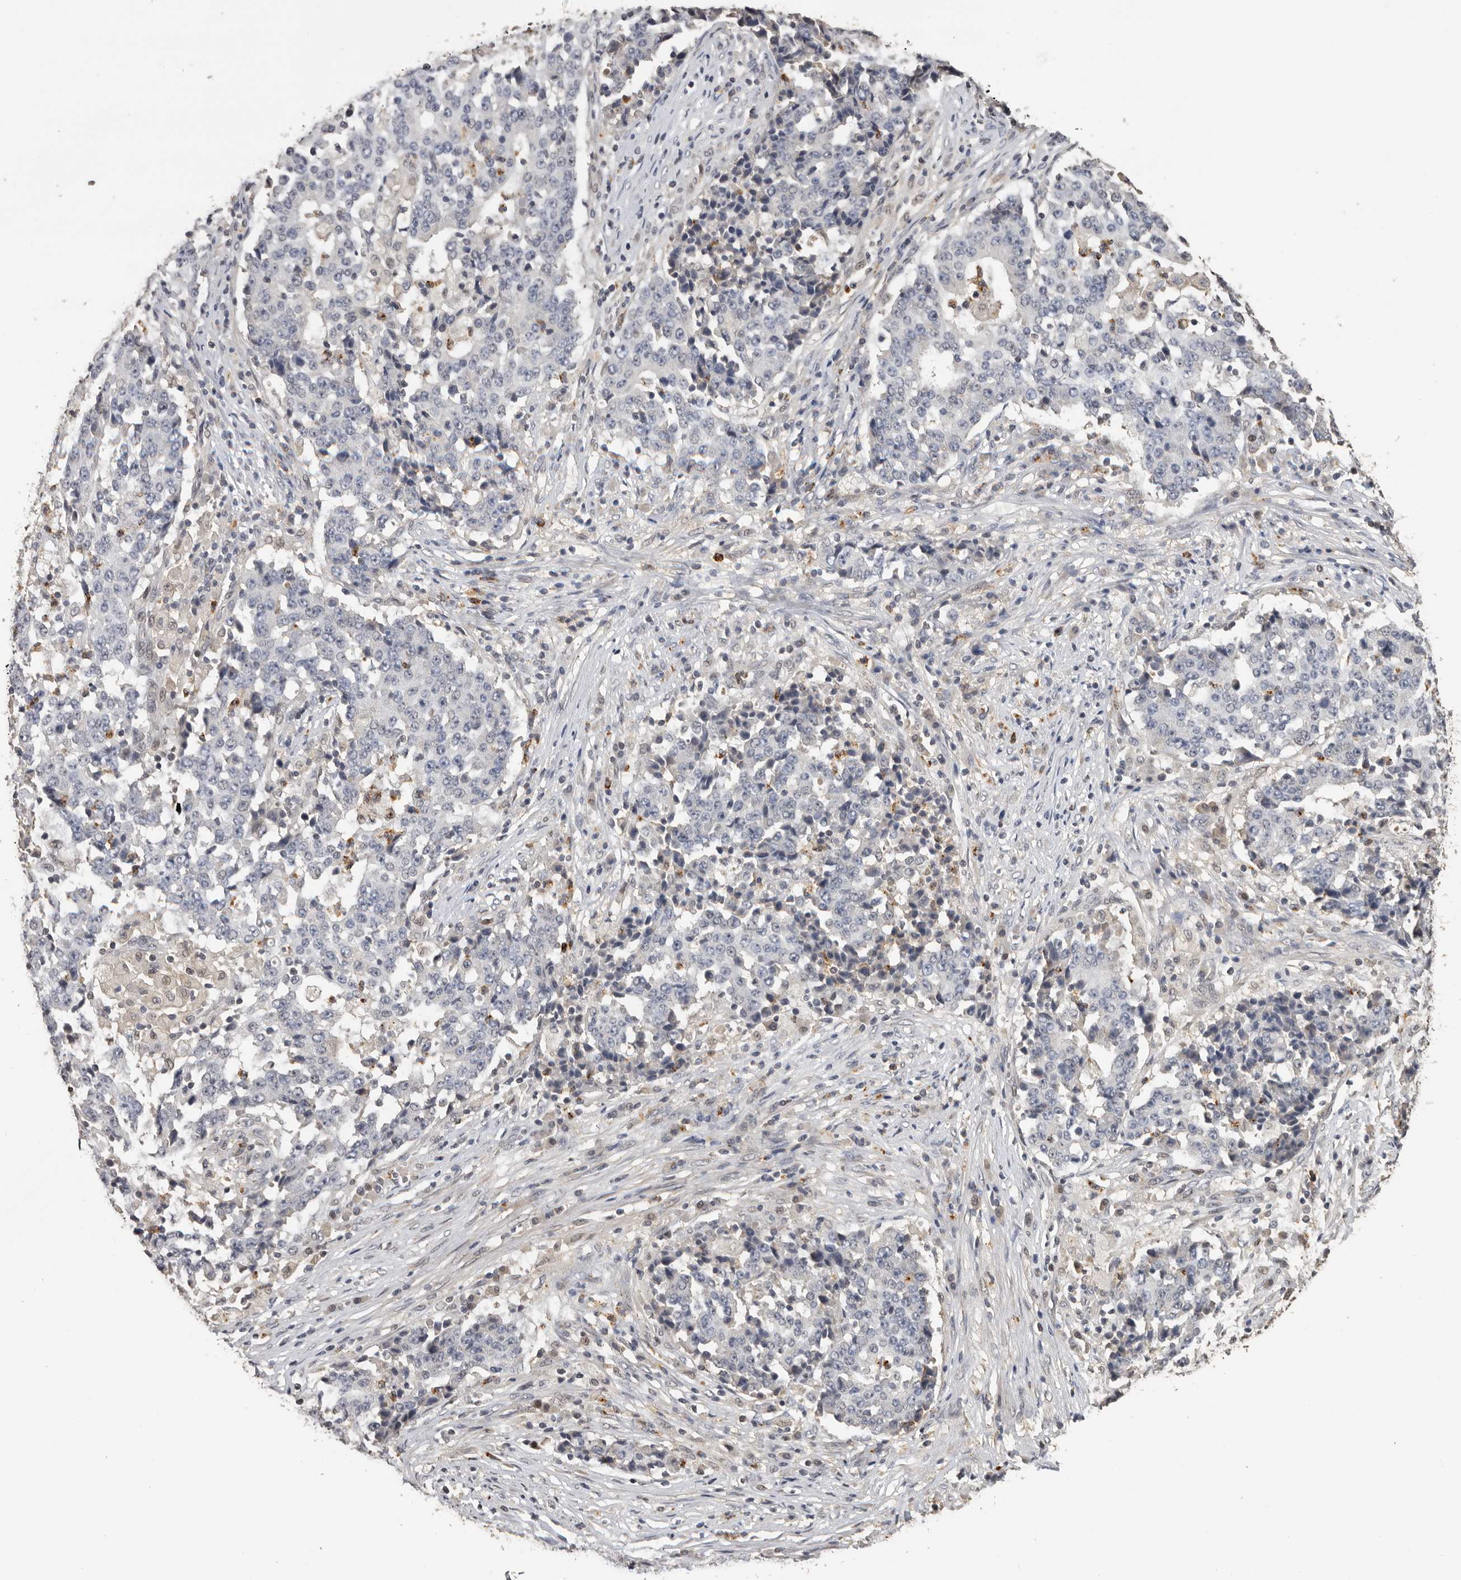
{"staining": {"intensity": "negative", "quantity": "none", "location": "none"}, "tissue": "stomach cancer", "cell_type": "Tumor cells", "image_type": "cancer", "snomed": [{"axis": "morphology", "description": "Adenocarcinoma, NOS"}, {"axis": "topography", "description": "Stomach"}], "caption": "Immunohistochemistry (IHC) micrograph of human stomach cancer (adenocarcinoma) stained for a protein (brown), which demonstrates no staining in tumor cells. (DAB immunohistochemistry (IHC) visualized using brightfield microscopy, high magnification).", "gene": "KIF2B", "patient": {"sex": "male", "age": 59}}